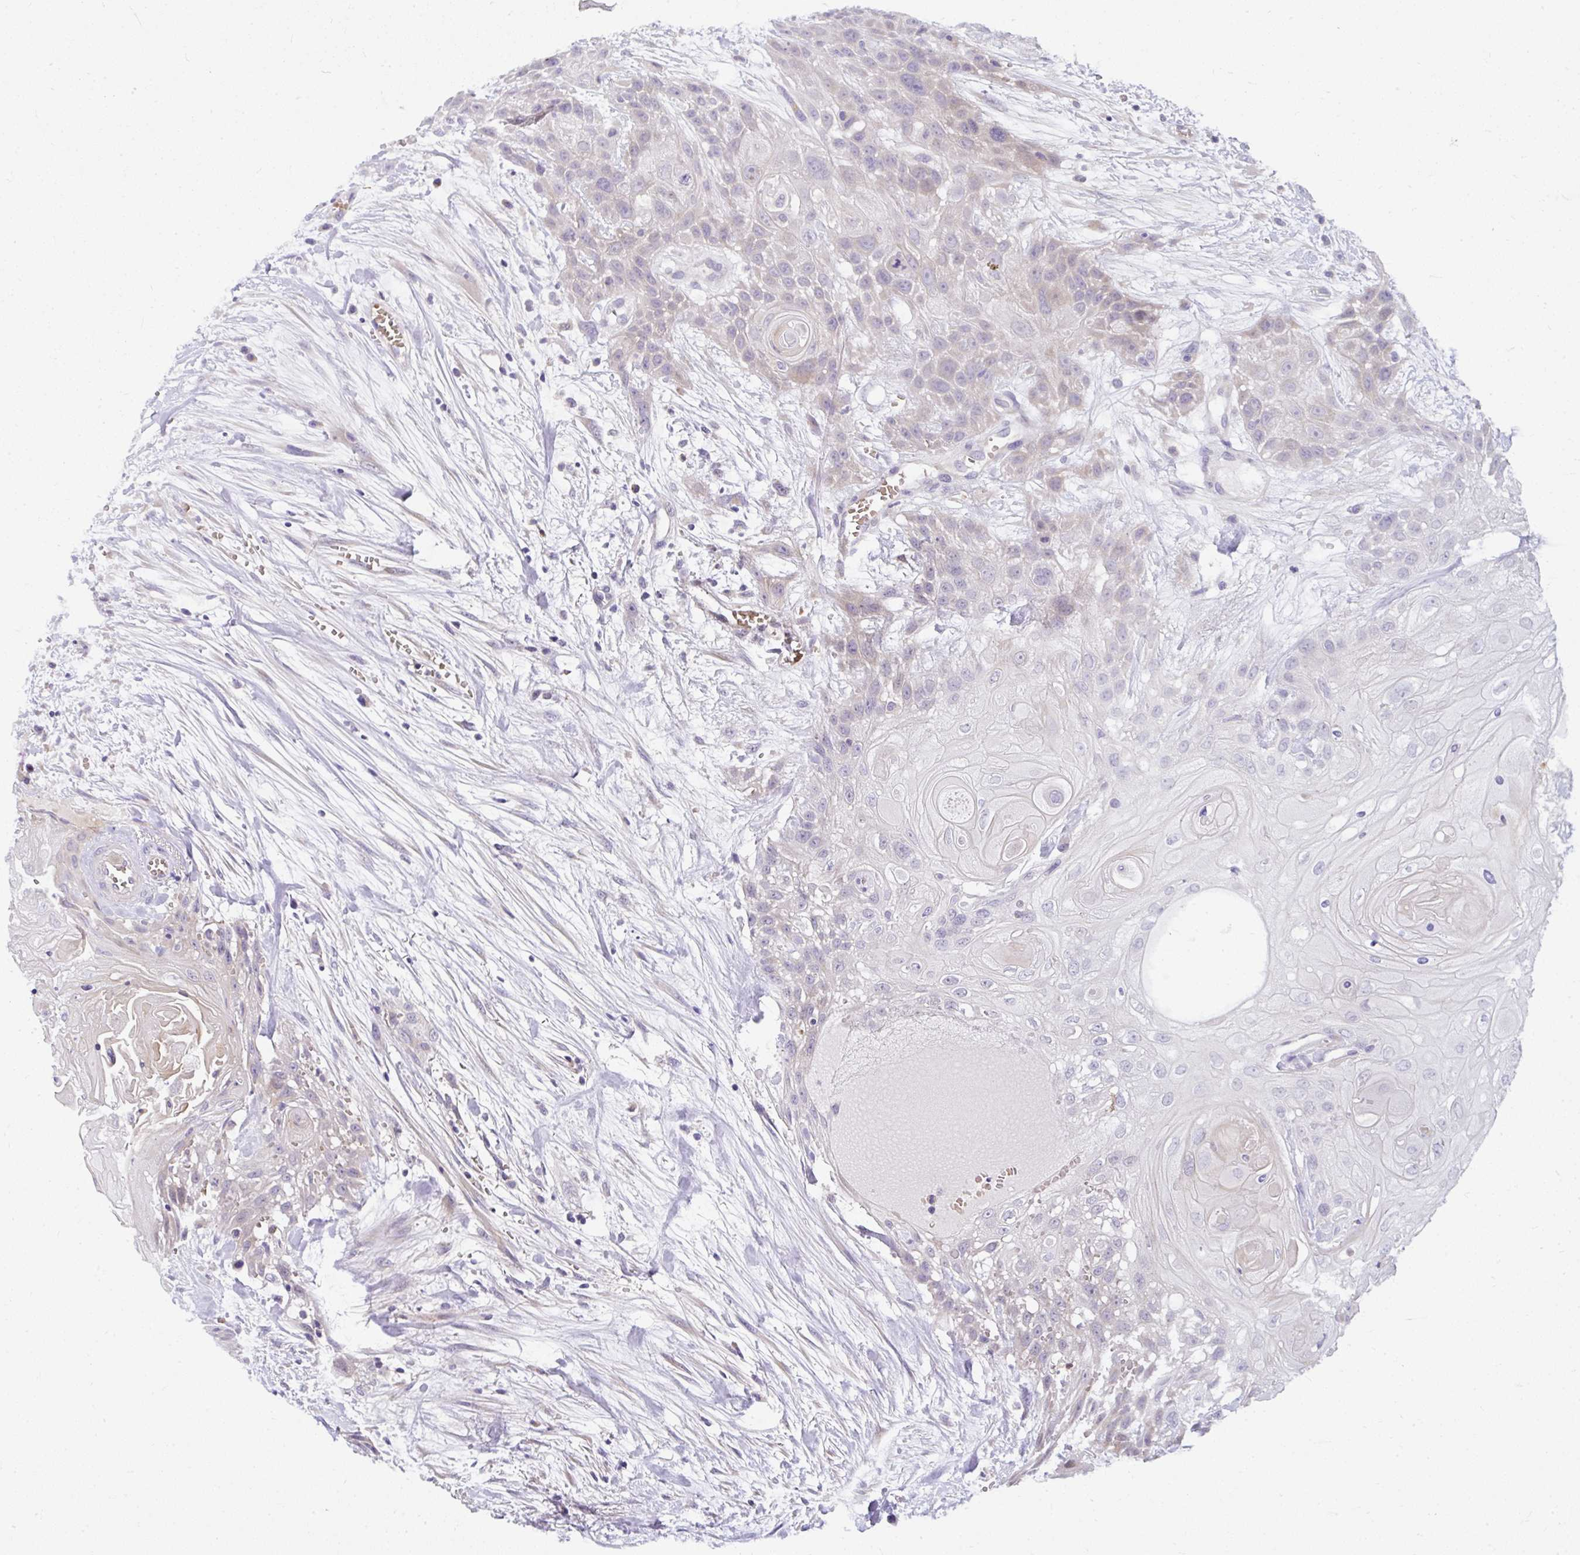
{"staining": {"intensity": "negative", "quantity": "none", "location": "none"}, "tissue": "head and neck cancer", "cell_type": "Tumor cells", "image_type": "cancer", "snomed": [{"axis": "morphology", "description": "Squamous cell carcinoma, NOS"}, {"axis": "topography", "description": "Head-Neck"}], "caption": "Immunohistochemical staining of human head and neck cancer (squamous cell carcinoma) demonstrates no significant expression in tumor cells.", "gene": "DEPDC5", "patient": {"sex": "female", "age": 43}}